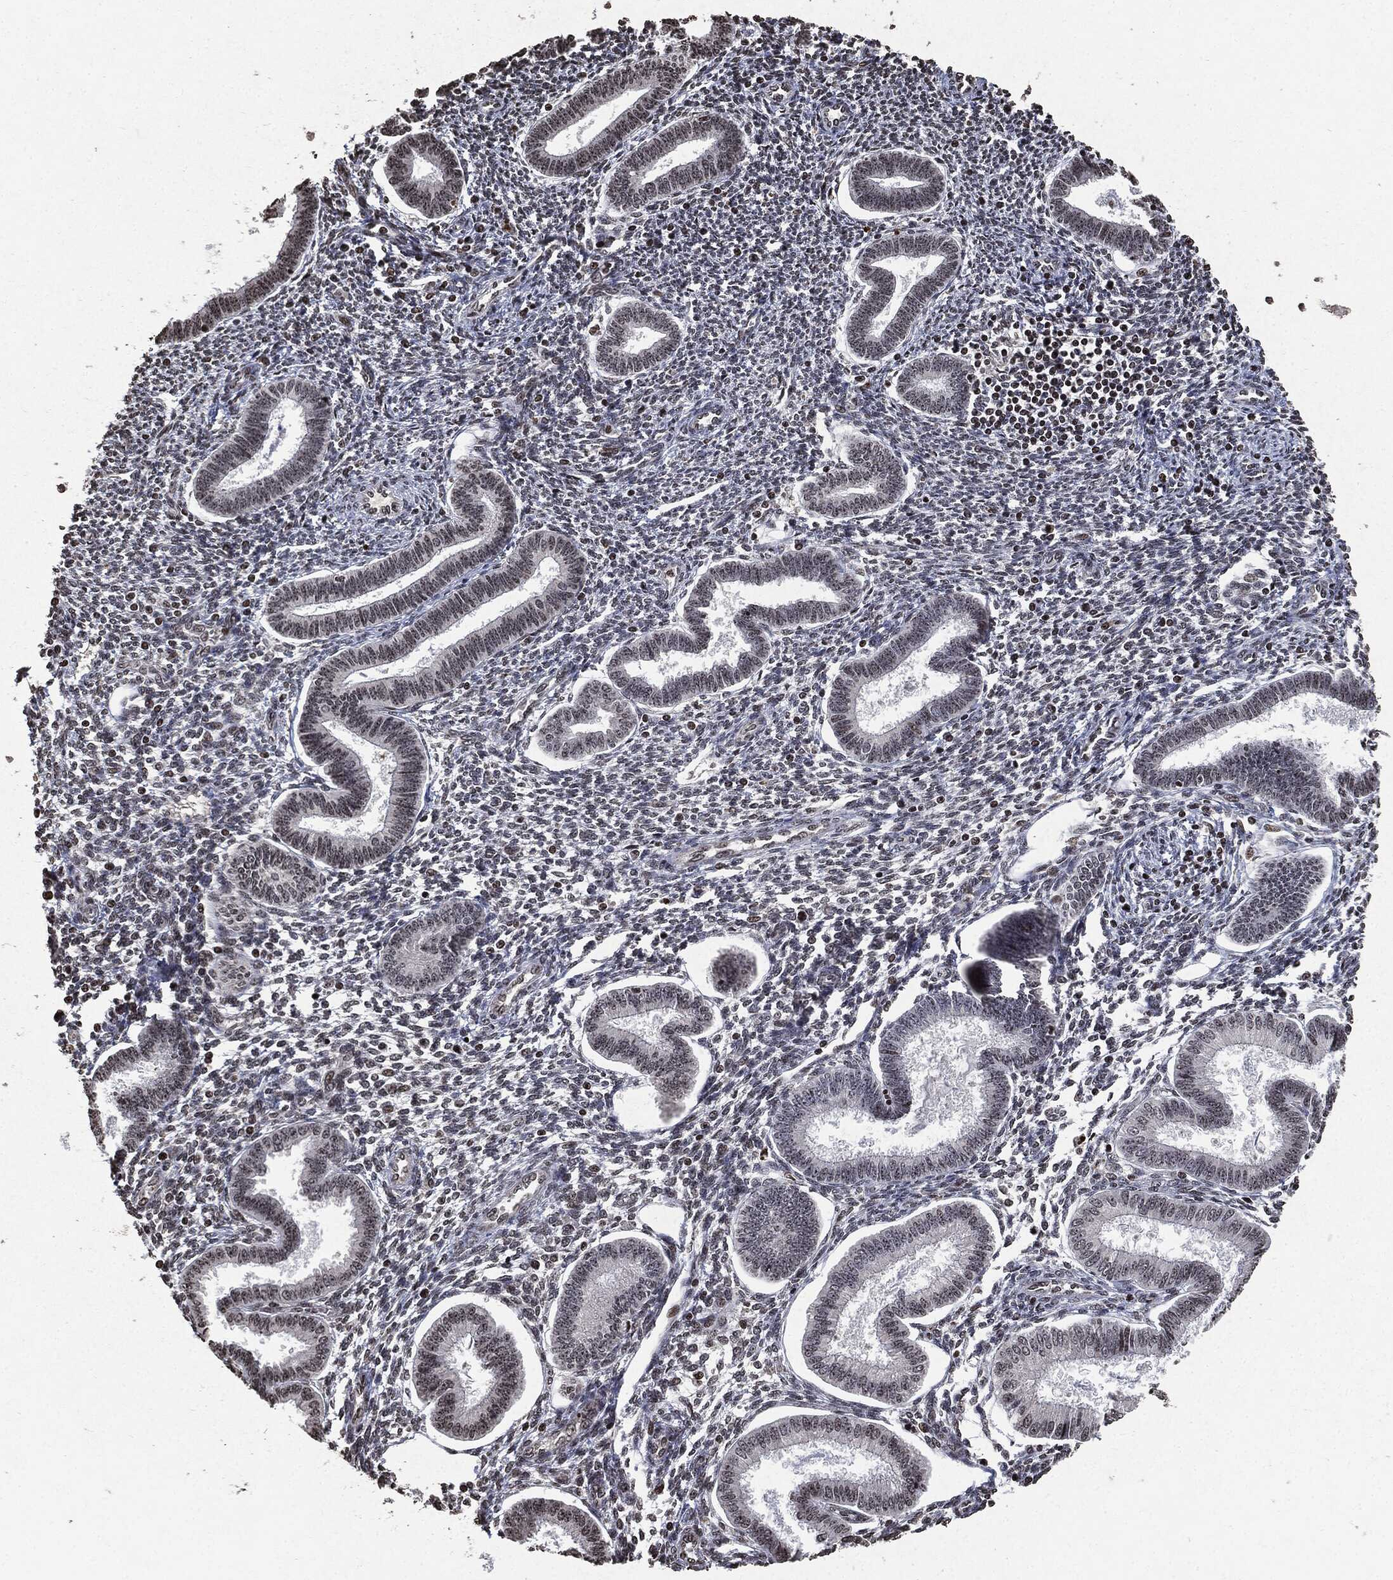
{"staining": {"intensity": "strong", "quantity": "<25%", "location": "nuclear"}, "tissue": "endometrium", "cell_type": "Cells in endometrial stroma", "image_type": "normal", "snomed": [{"axis": "morphology", "description": "Normal tissue, NOS"}, {"axis": "topography", "description": "Endometrium"}], "caption": "Brown immunohistochemical staining in unremarkable endometrium demonstrates strong nuclear positivity in about <25% of cells in endometrial stroma.", "gene": "JUN", "patient": {"sex": "female", "age": 43}}